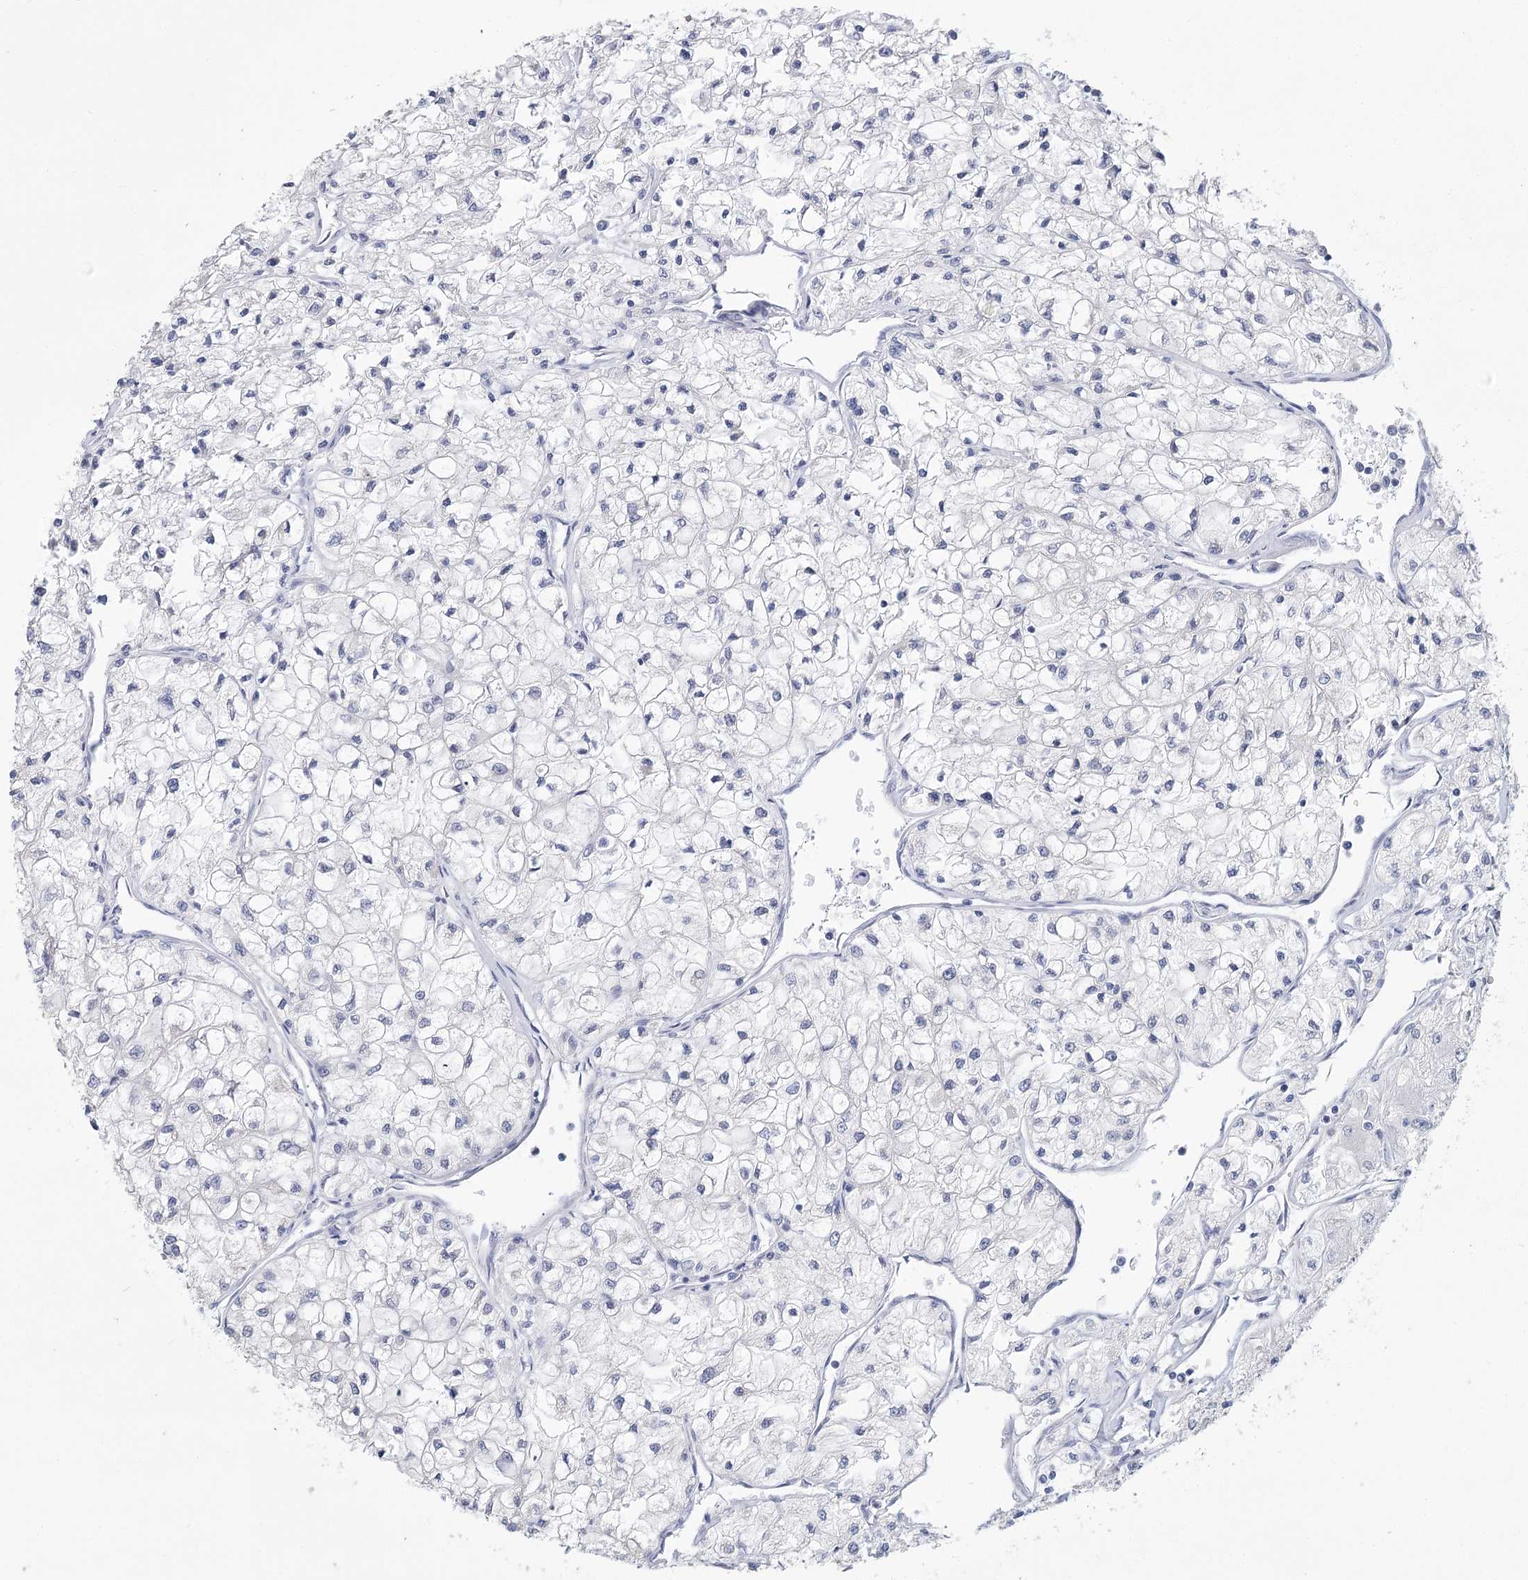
{"staining": {"intensity": "negative", "quantity": "none", "location": "none"}, "tissue": "renal cancer", "cell_type": "Tumor cells", "image_type": "cancer", "snomed": [{"axis": "morphology", "description": "Adenocarcinoma, NOS"}, {"axis": "topography", "description": "Kidney"}], "caption": "Immunohistochemical staining of human renal cancer (adenocarcinoma) shows no significant staining in tumor cells.", "gene": "CNTLN", "patient": {"sex": "male", "age": 80}}